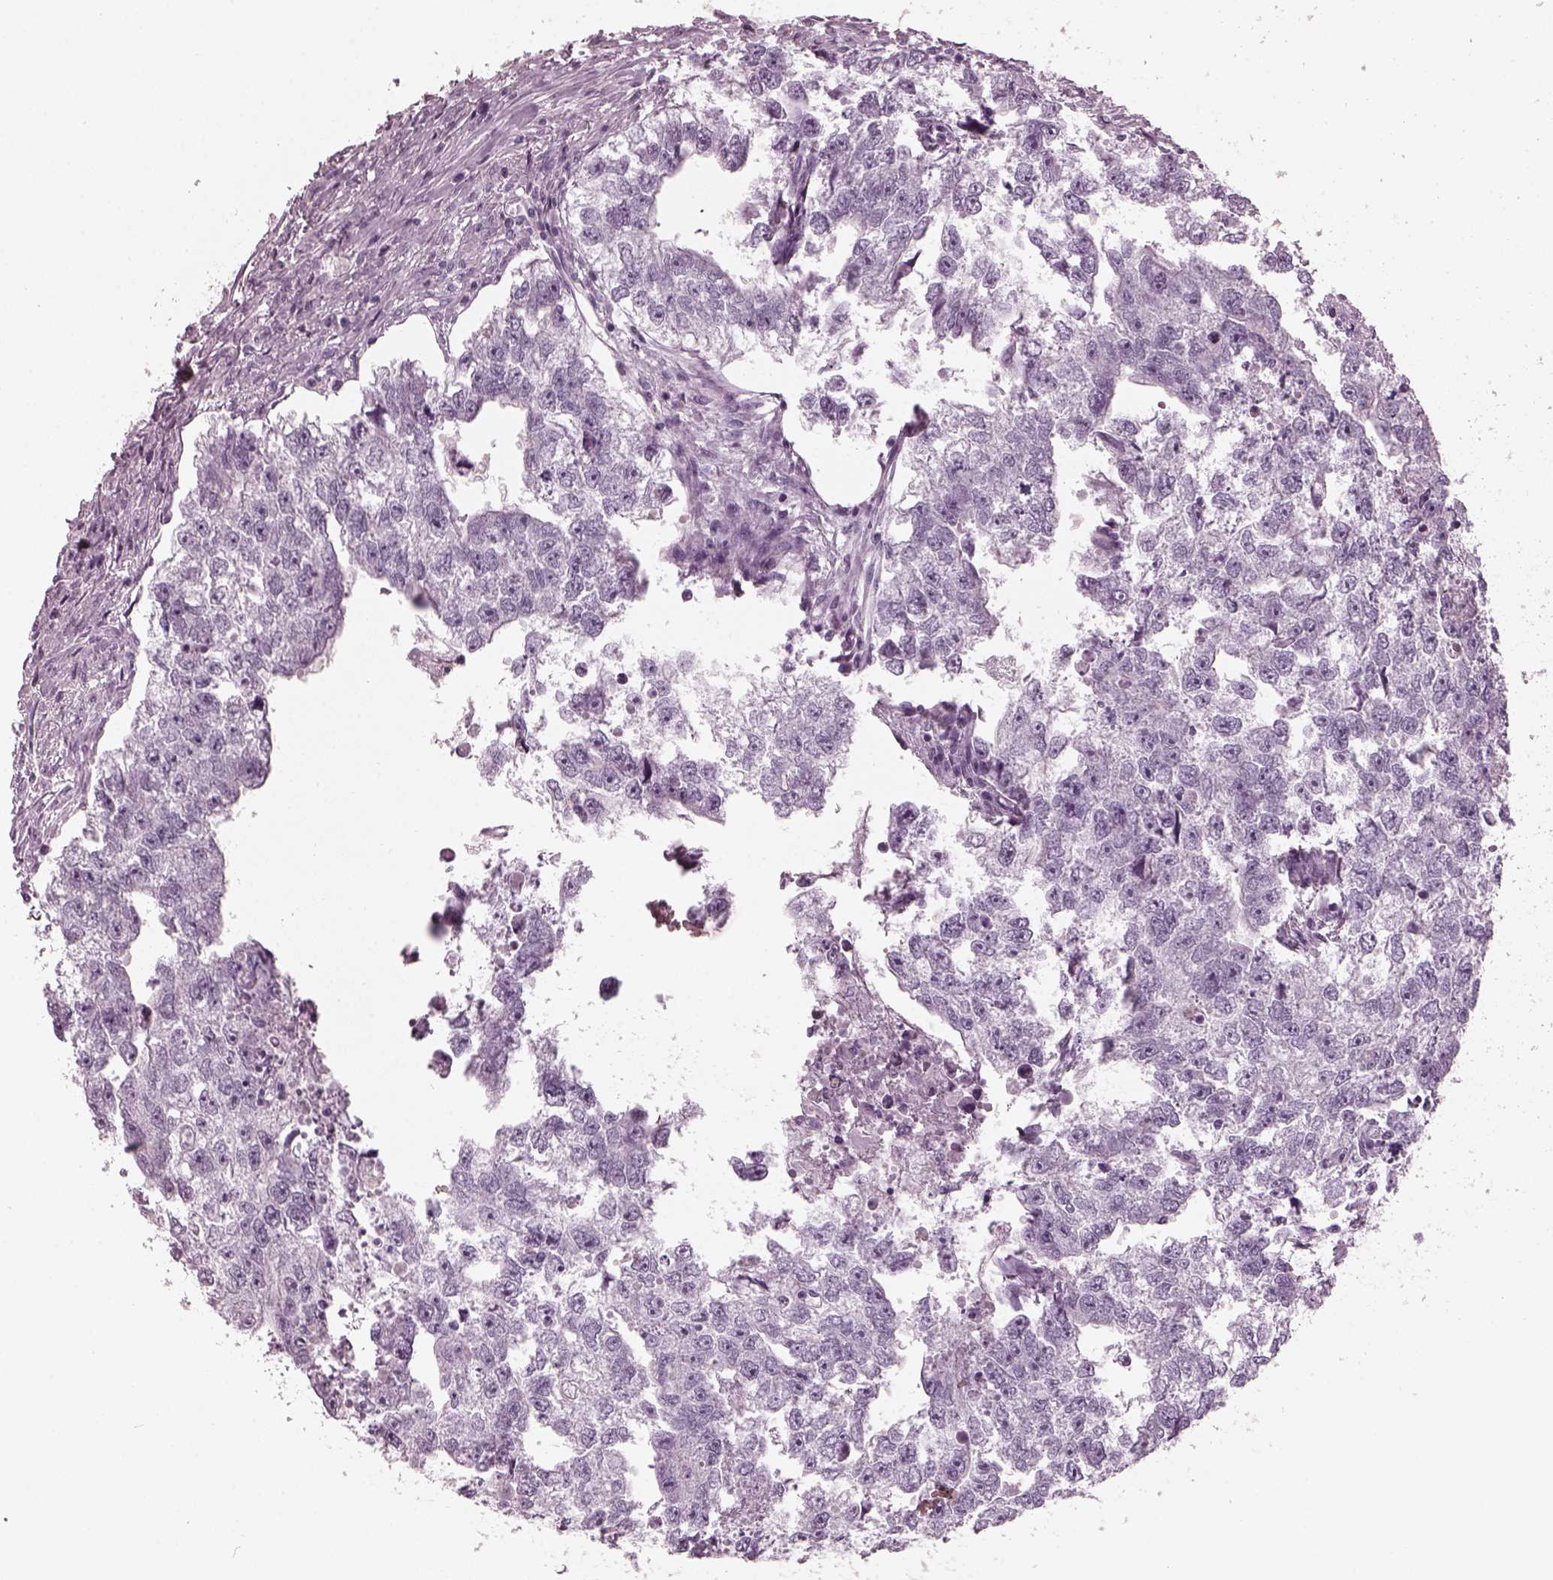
{"staining": {"intensity": "negative", "quantity": "none", "location": "none"}, "tissue": "testis cancer", "cell_type": "Tumor cells", "image_type": "cancer", "snomed": [{"axis": "morphology", "description": "Carcinoma, Embryonal, NOS"}, {"axis": "morphology", "description": "Teratoma, malignant, NOS"}, {"axis": "topography", "description": "Testis"}], "caption": "An IHC photomicrograph of testis embryonal carcinoma is shown. There is no staining in tumor cells of testis embryonal carcinoma.", "gene": "RCVRN", "patient": {"sex": "male", "age": 44}}